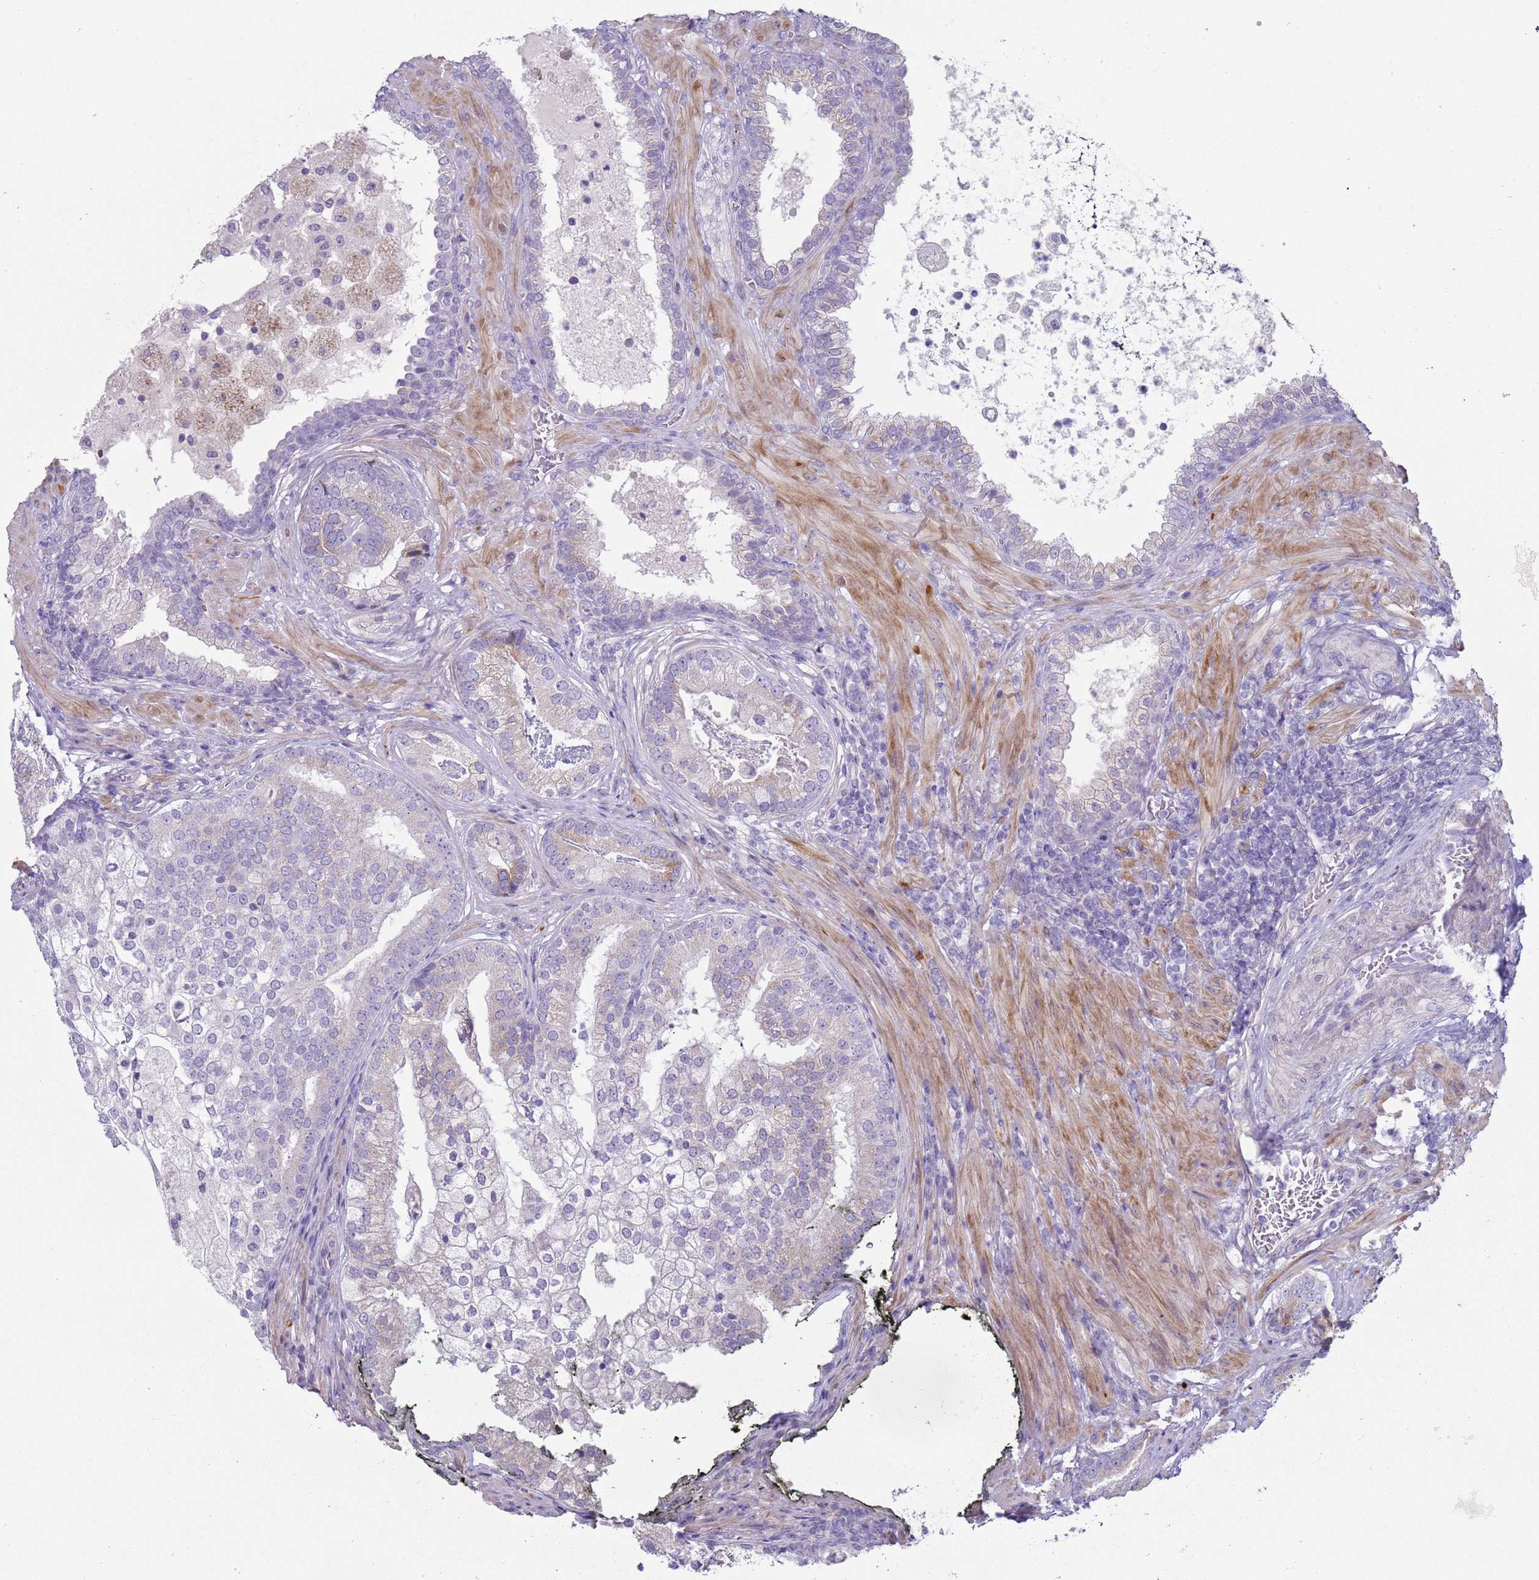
{"staining": {"intensity": "weak", "quantity": "<25%", "location": "cytoplasmic/membranous"}, "tissue": "prostate cancer", "cell_type": "Tumor cells", "image_type": "cancer", "snomed": [{"axis": "morphology", "description": "Adenocarcinoma, High grade"}, {"axis": "topography", "description": "Prostate"}], "caption": "This is a histopathology image of immunohistochemistry (IHC) staining of prostate adenocarcinoma (high-grade), which shows no positivity in tumor cells.", "gene": "NPAP1", "patient": {"sex": "male", "age": 55}}